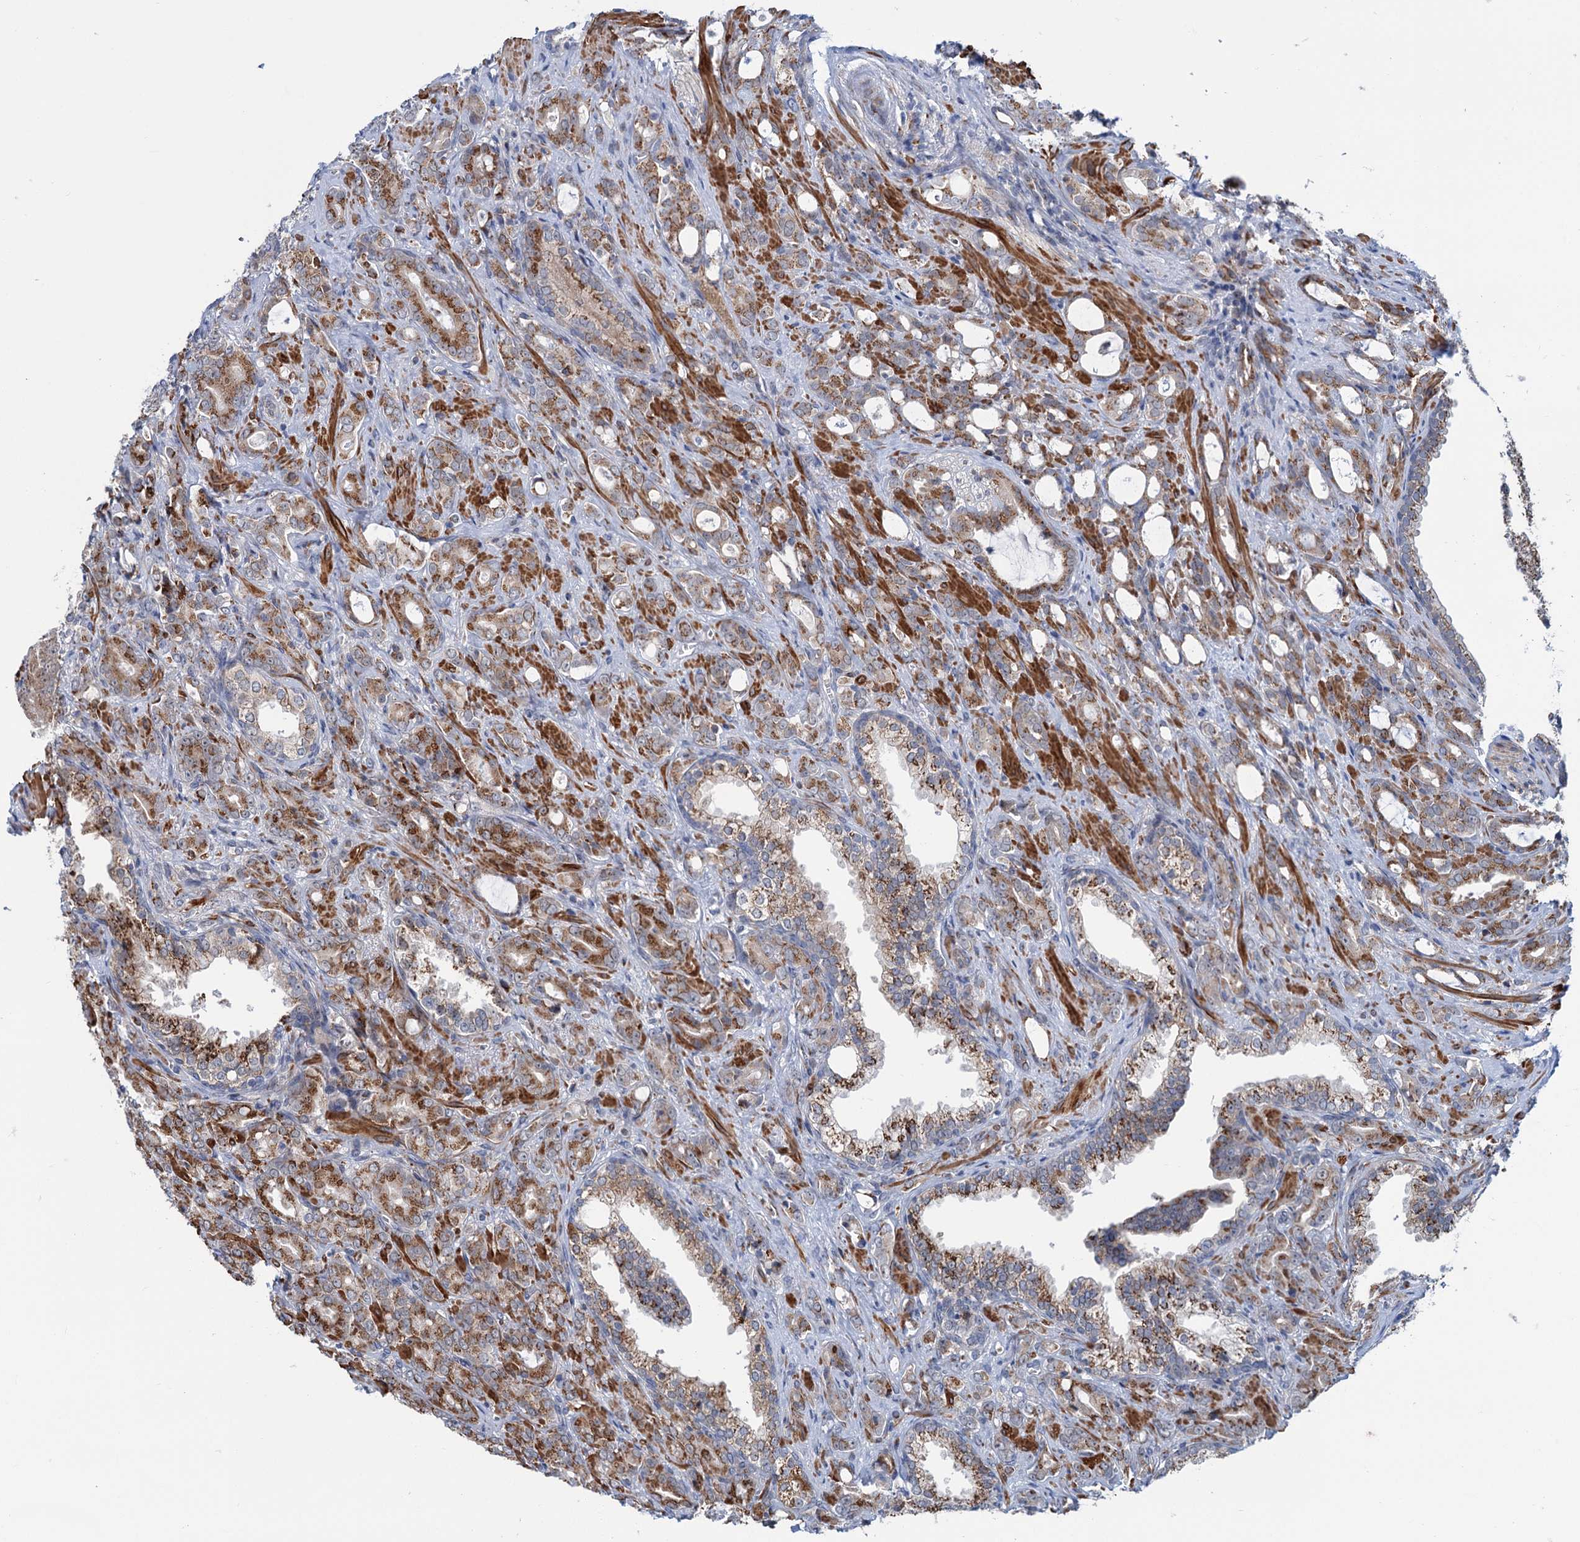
{"staining": {"intensity": "strong", "quantity": "25%-75%", "location": "cytoplasmic/membranous"}, "tissue": "prostate cancer", "cell_type": "Tumor cells", "image_type": "cancer", "snomed": [{"axis": "morphology", "description": "Adenocarcinoma, High grade"}, {"axis": "topography", "description": "Prostate"}], "caption": "A high-resolution photomicrograph shows immunohistochemistry staining of adenocarcinoma (high-grade) (prostate), which shows strong cytoplasmic/membranous positivity in about 25%-75% of tumor cells. The staining was performed using DAB (3,3'-diaminobenzidine) to visualize the protein expression in brown, while the nuclei were stained in blue with hematoxylin (Magnification: 20x).", "gene": "ELP4", "patient": {"sex": "male", "age": 72}}